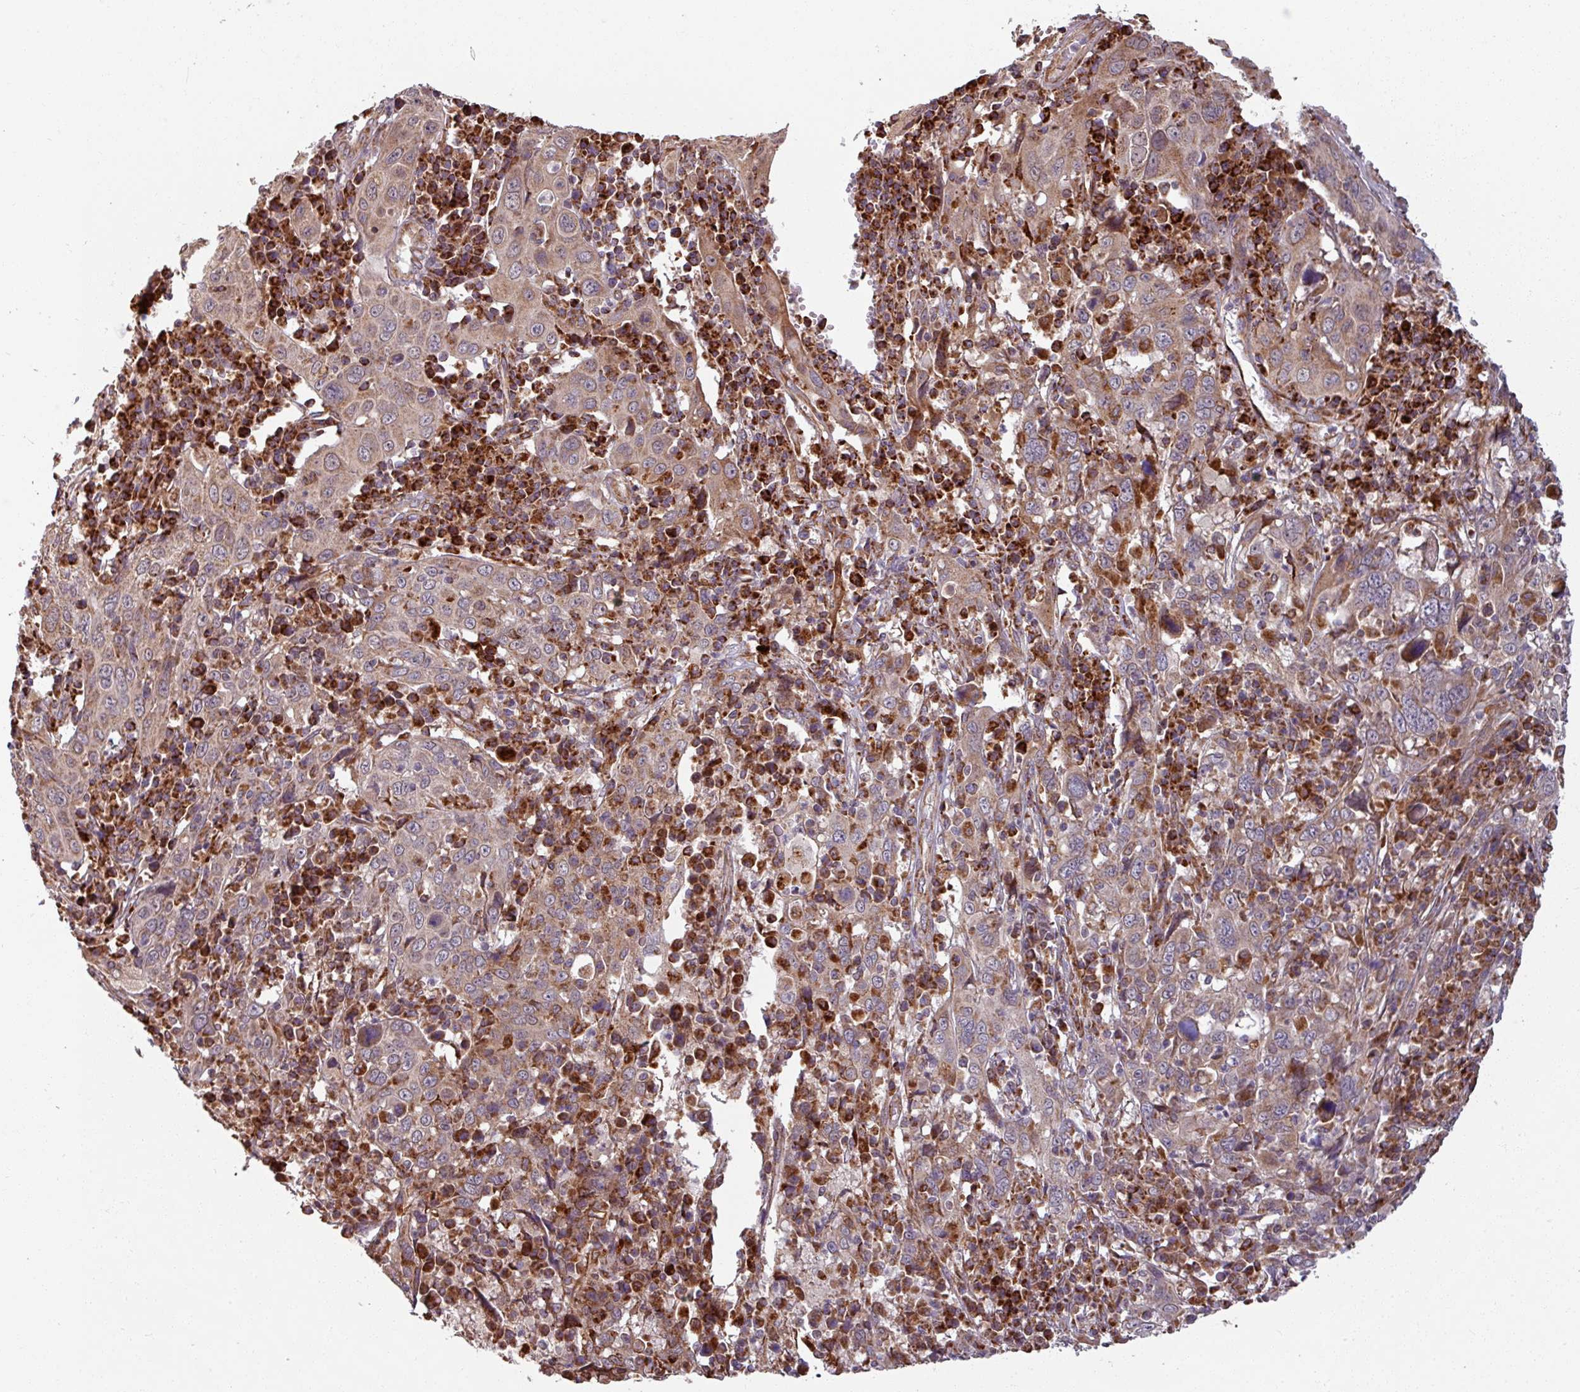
{"staining": {"intensity": "moderate", "quantity": "25%-75%", "location": "cytoplasmic/membranous"}, "tissue": "cervical cancer", "cell_type": "Tumor cells", "image_type": "cancer", "snomed": [{"axis": "morphology", "description": "Squamous cell carcinoma, NOS"}, {"axis": "topography", "description": "Cervix"}], "caption": "Immunohistochemical staining of human squamous cell carcinoma (cervical) shows medium levels of moderate cytoplasmic/membranous protein positivity in about 25%-75% of tumor cells. (DAB = brown stain, brightfield microscopy at high magnification).", "gene": "MAGT1", "patient": {"sex": "female", "age": 46}}